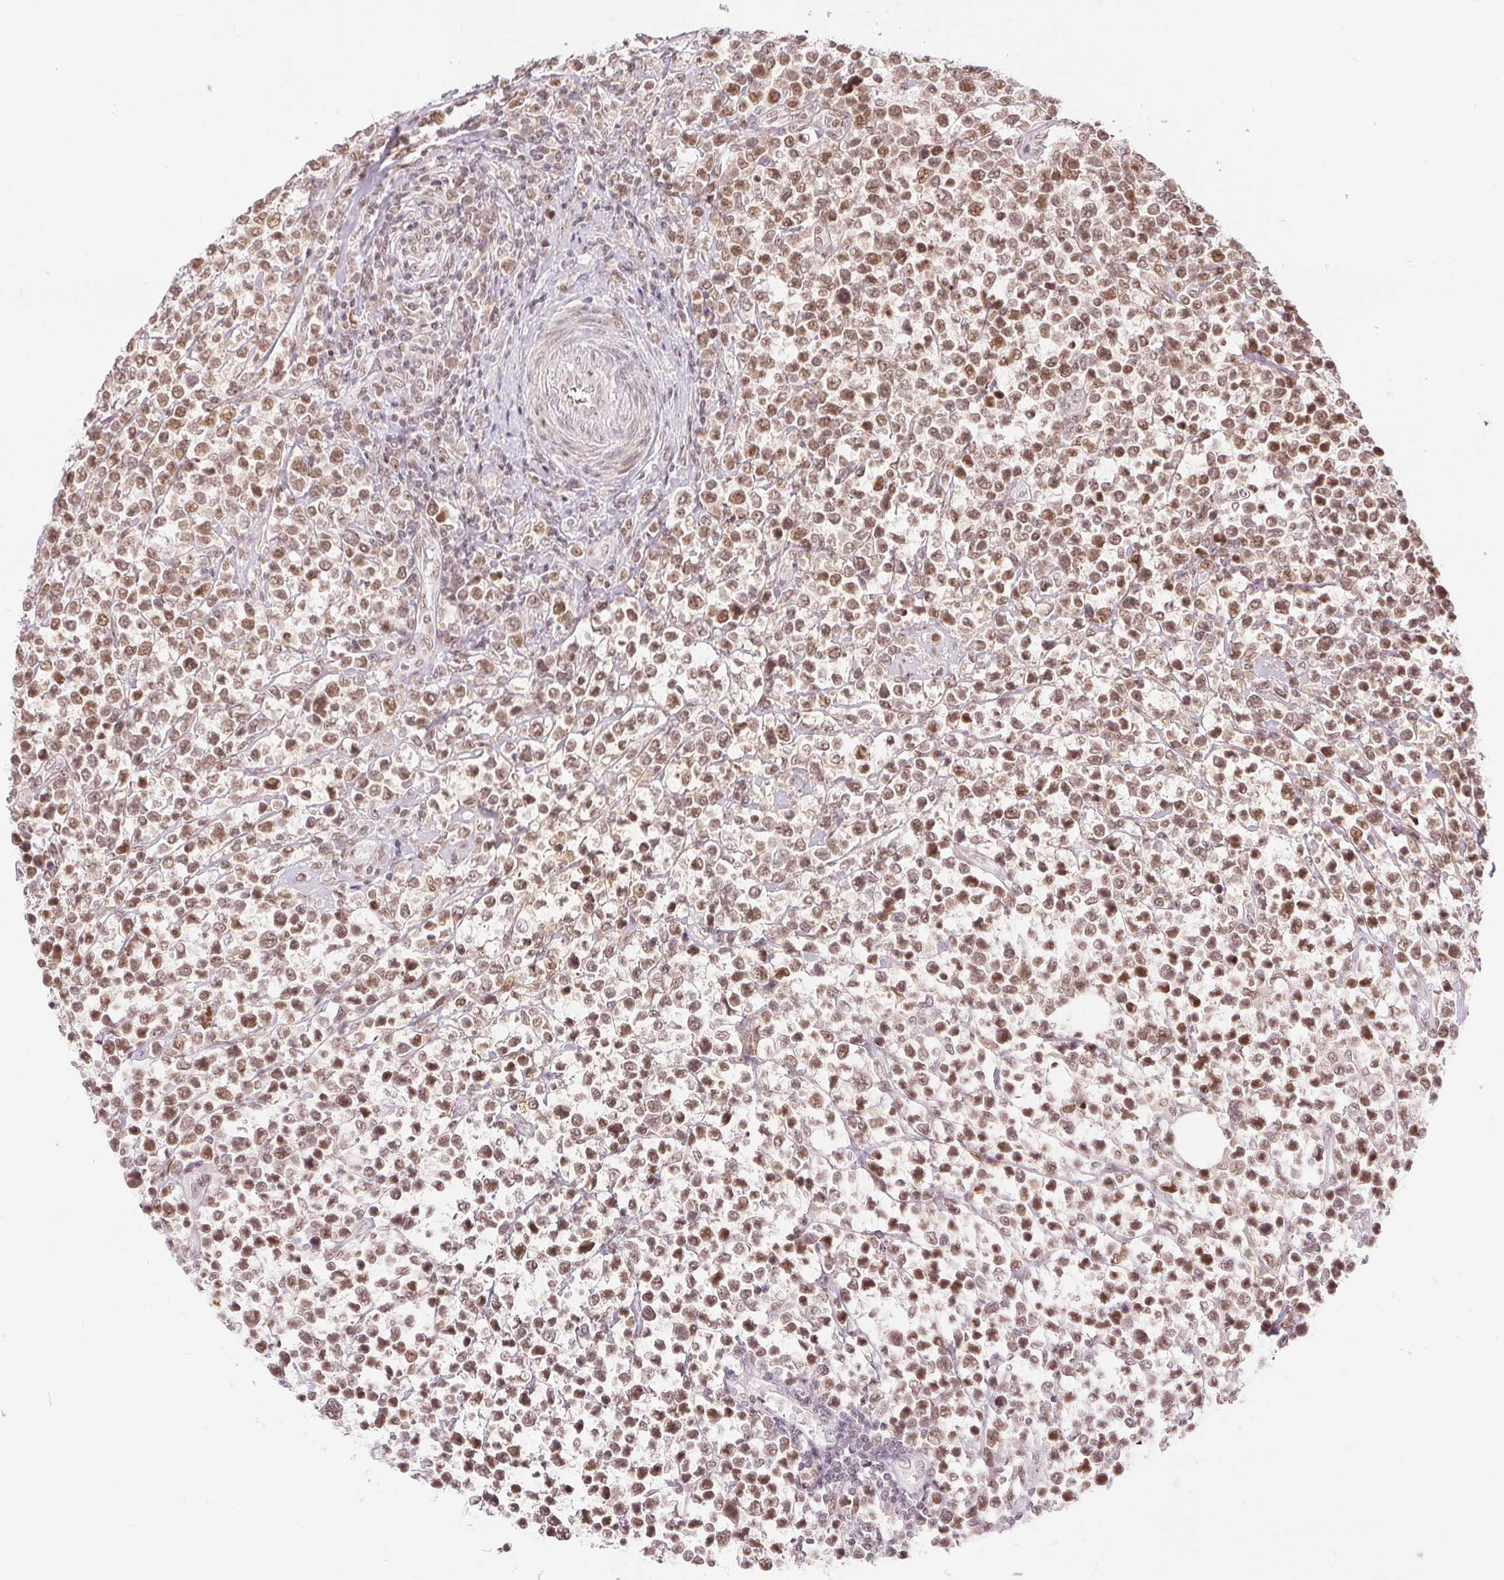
{"staining": {"intensity": "moderate", "quantity": ">75%", "location": "nuclear"}, "tissue": "lymphoma", "cell_type": "Tumor cells", "image_type": "cancer", "snomed": [{"axis": "morphology", "description": "Malignant lymphoma, non-Hodgkin's type, High grade"}, {"axis": "topography", "description": "Soft tissue"}], "caption": "Protein analysis of lymphoma tissue demonstrates moderate nuclear positivity in about >75% of tumor cells.", "gene": "DEK", "patient": {"sex": "female", "age": 56}}